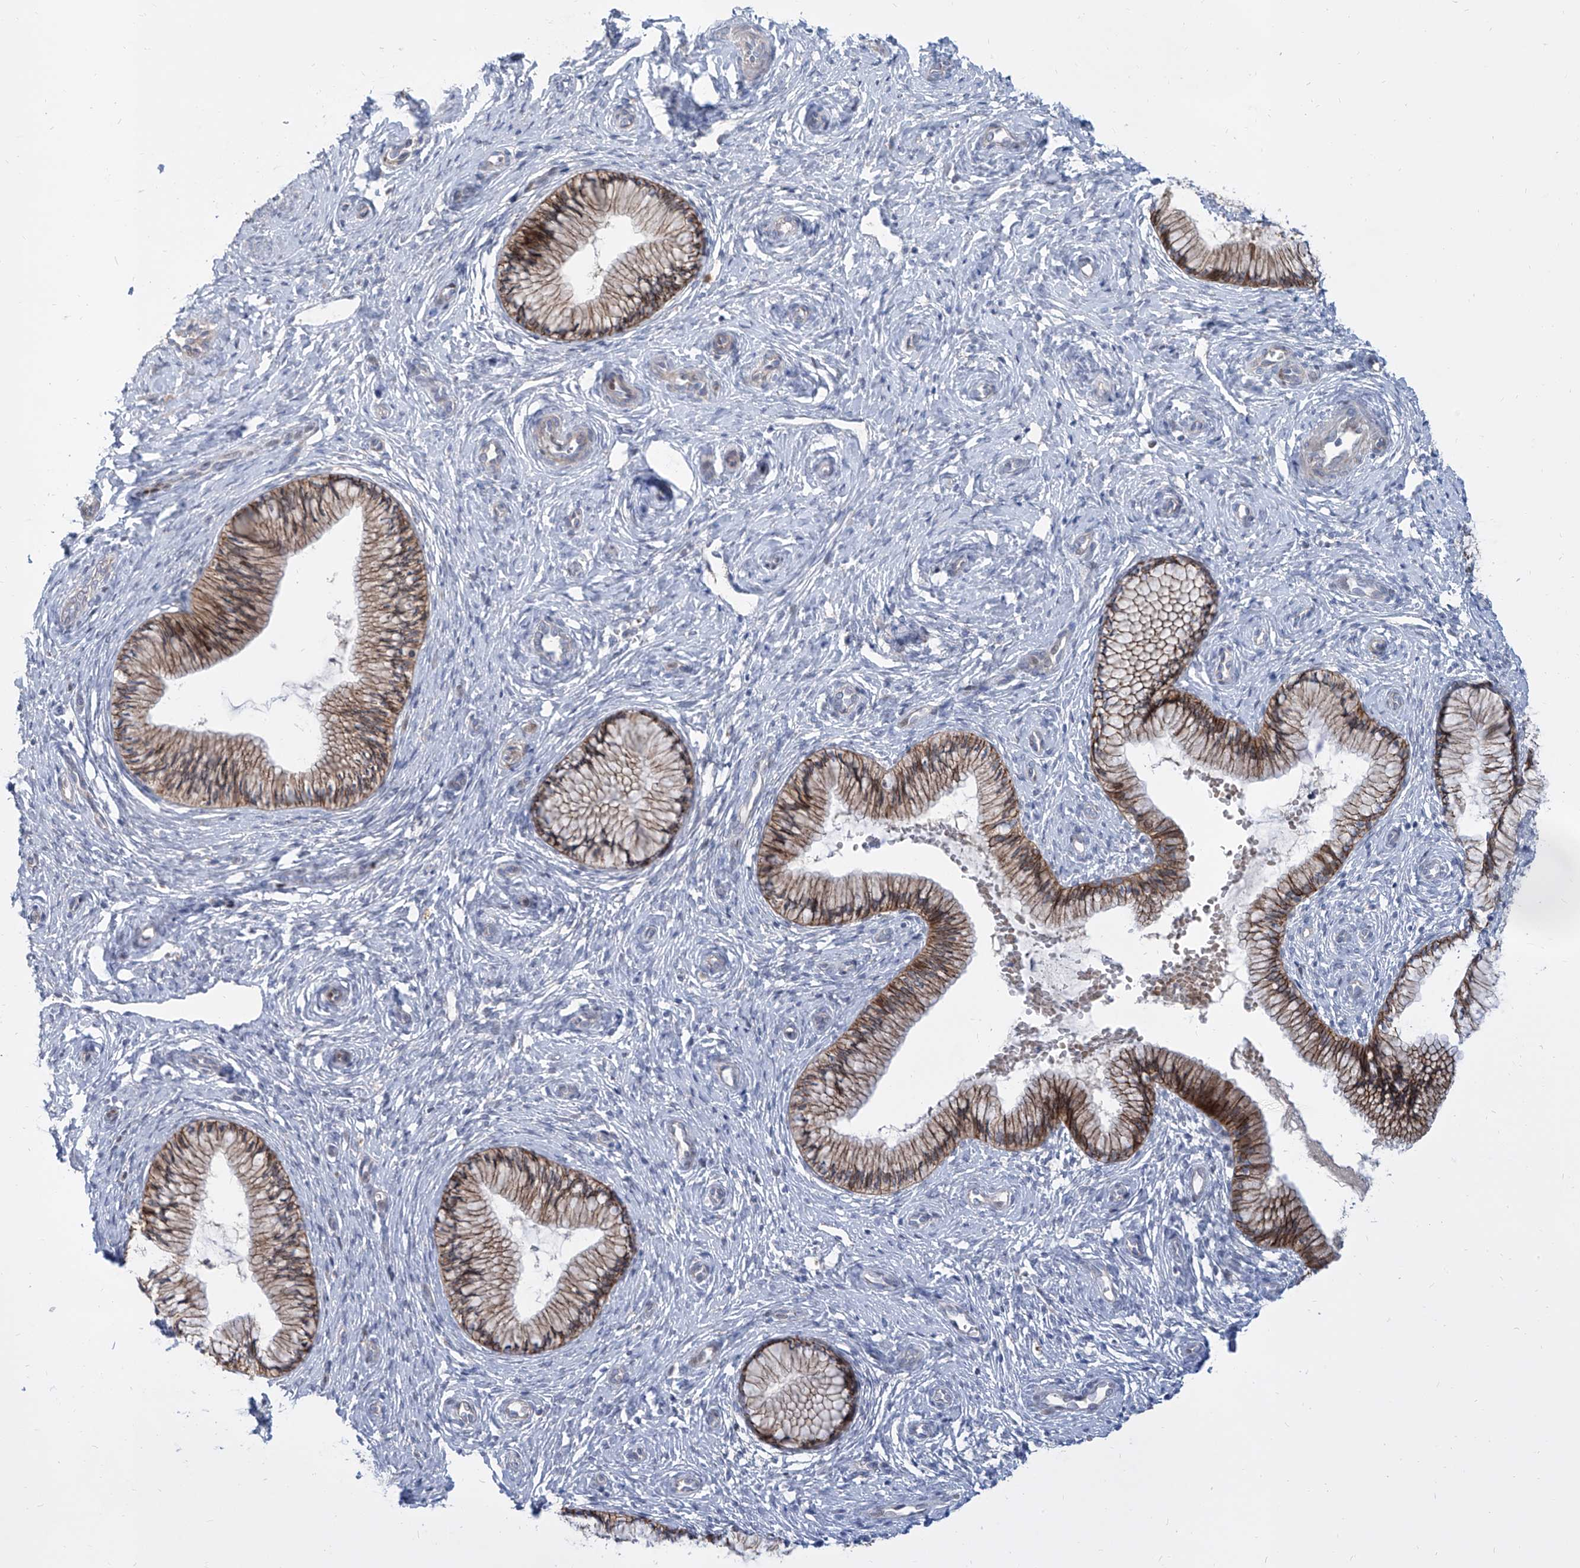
{"staining": {"intensity": "moderate", "quantity": ">75%", "location": "cytoplasmic/membranous"}, "tissue": "cervix", "cell_type": "Glandular cells", "image_type": "normal", "snomed": [{"axis": "morphology", "description": "Normal tissue, NOS"}, {"axis": "topography", "description": "Cervix"}], "caption": "DAB immunohistochemical staining of normal human cervix displays moderate cytoplasmic/membranous protein expression in approximately >75% of glandular cells.", "gene": "LRRC1", "patient": {"sex": "female", "age": 27}}